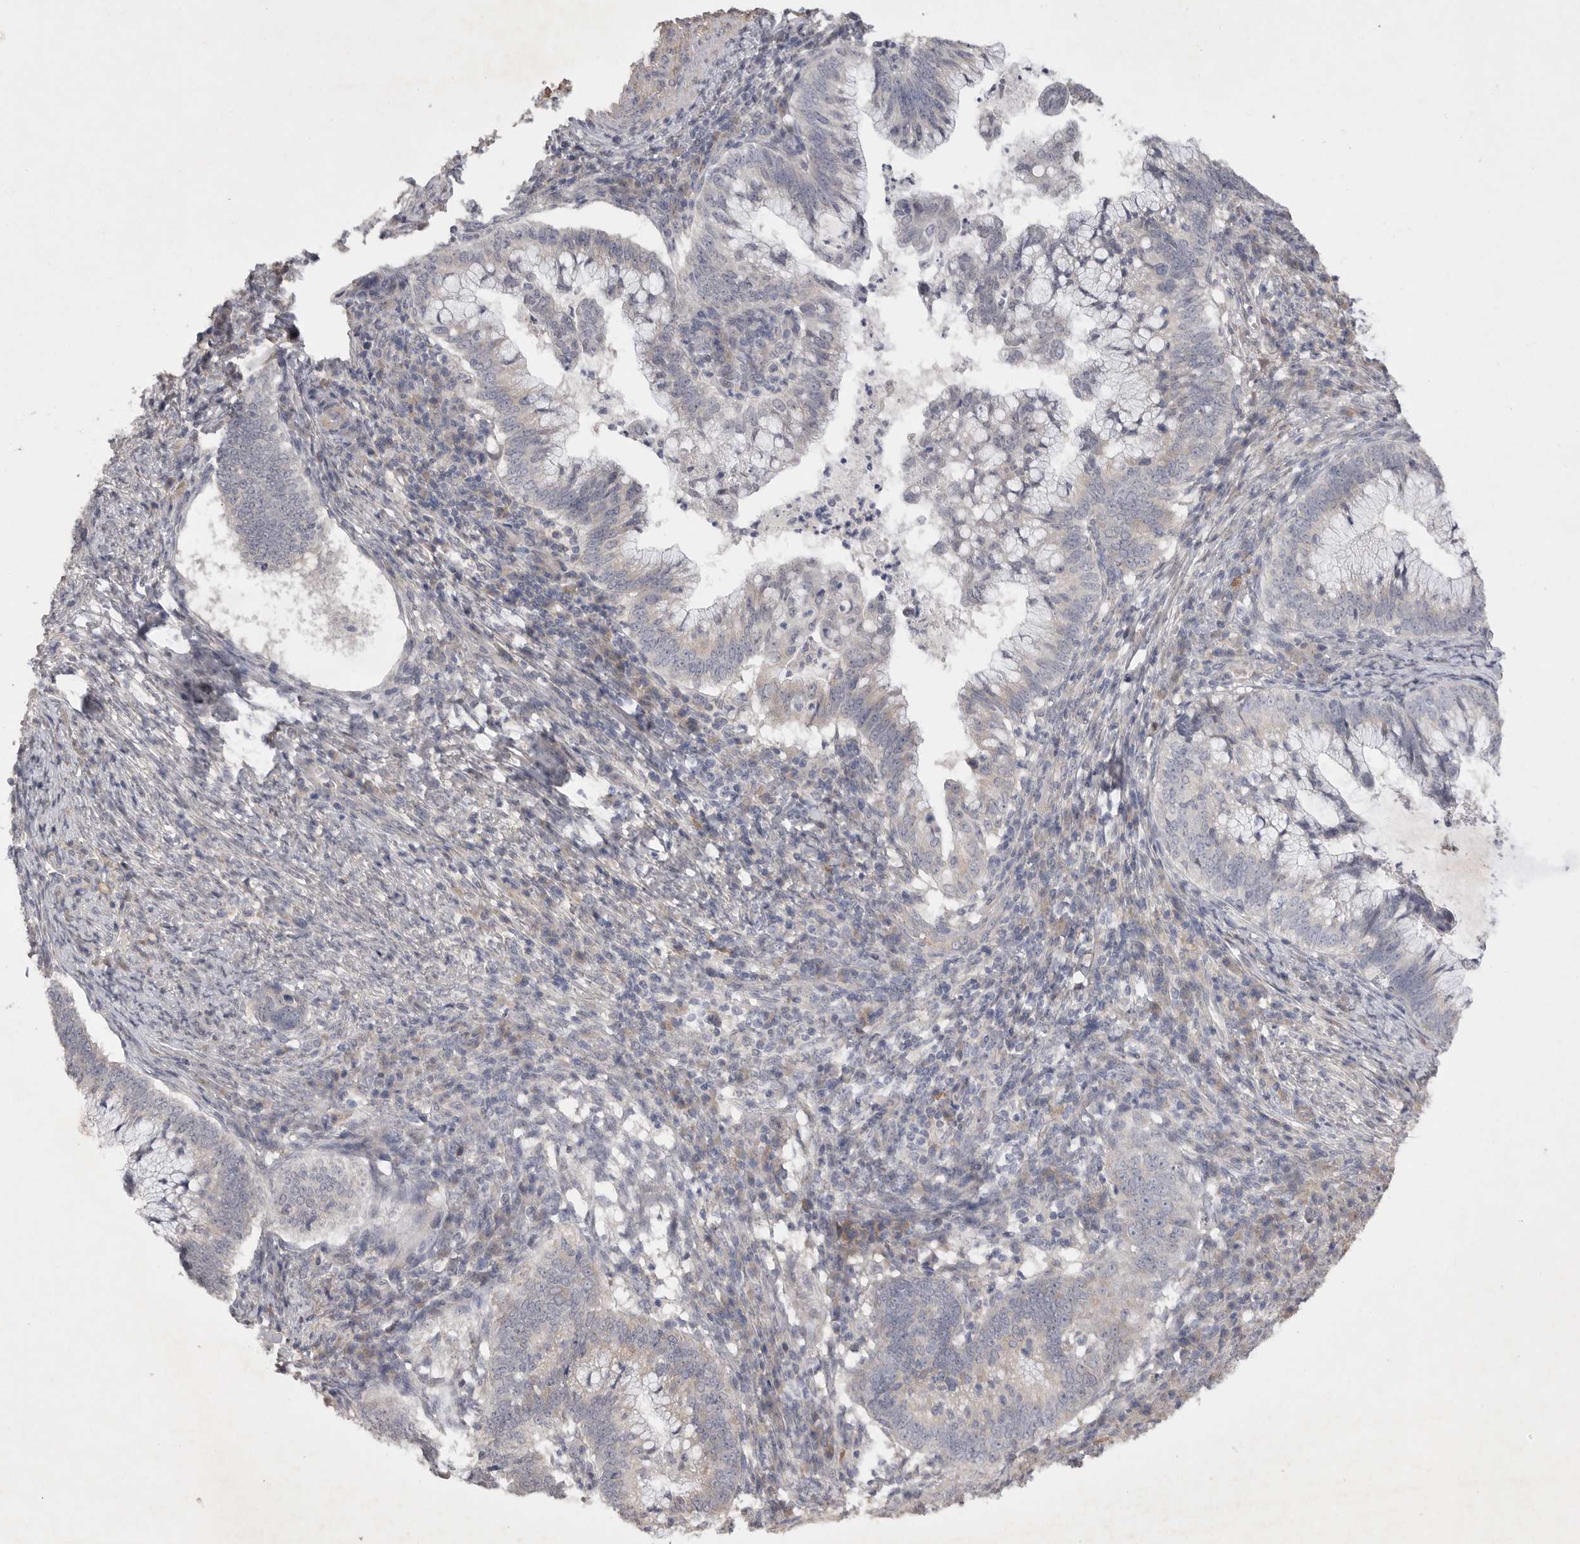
{"staining": {"intensity": "negative", "quantity": "none", "location": "none"}, "tissue": "cervical cancer", "cell_type": "Tumor cells", "image_type": "cancer", "snomed": [{"axis": "morphology", "description": "Adenocarcinoma, NOS"}, {"axis": "topography", "description": "Cervix"}], "caption": "Tumor cells are negative for protein expression in human cervical cancer.", "gene": "EDEM3", "patient": {"sex": "female", "age": 36}}